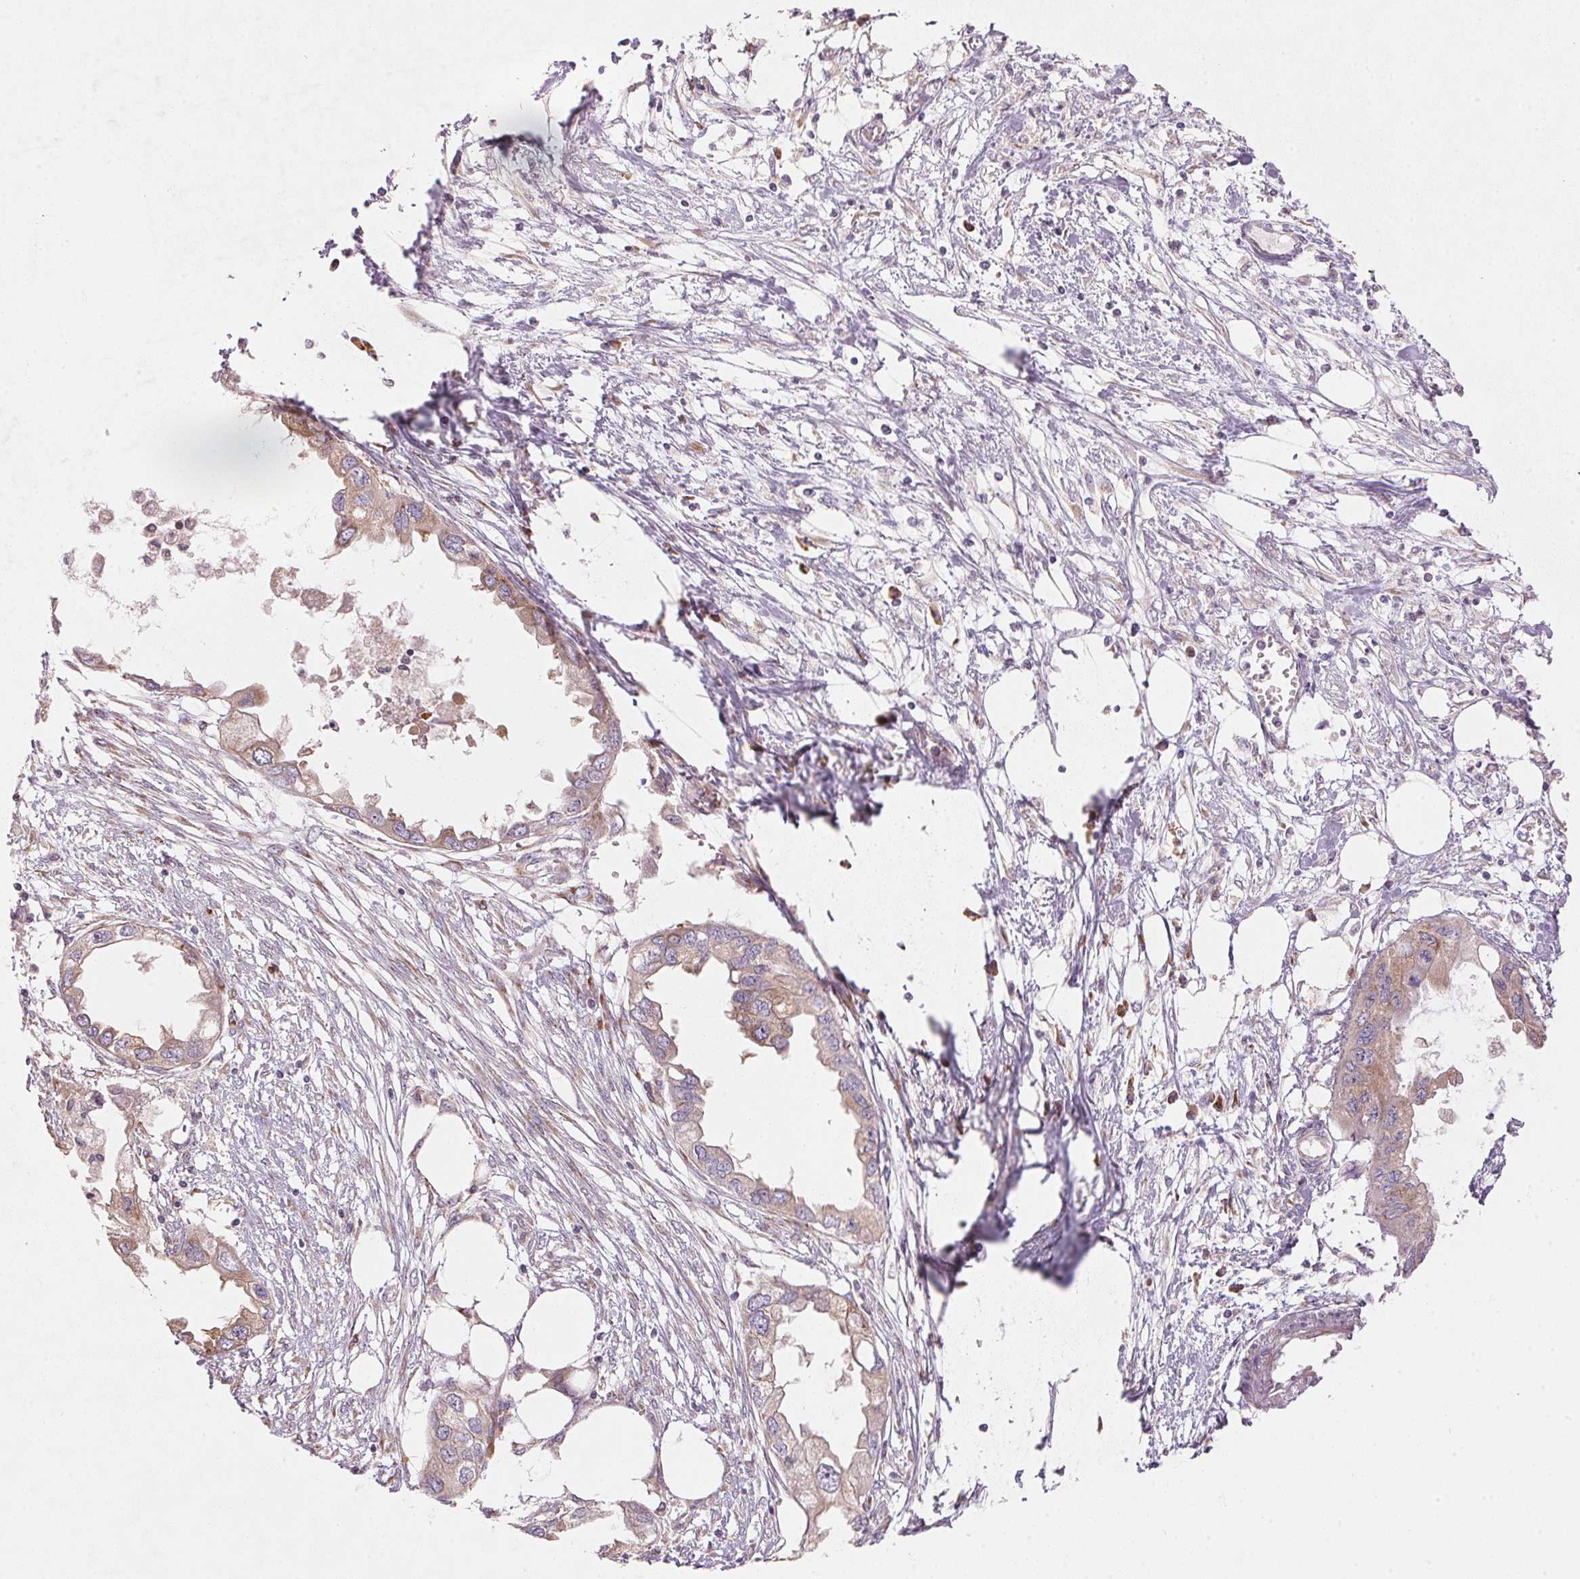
{"staining": {"intensity": "weak", "quantity": ">75%", "location": "cytoplasmic/membranous"}, "tissue": "endometrial cancer", "cell_type": "Tumor cells", "image_type": "cancer", "snomed": [{"axis": "morphology", "description": "Adenocarcinoma, NOS"}, {"axis": "morphology", "description": "Adenocarcinoma, metastatic, NOS"}, {"axis": "topography", "description": "Adipose tissue"}, {"axis": "topography", "description": "Endometrium"}], "caption": "Immunohistochemical staining of metastatic adenocarcinoma (endometrial) shows low levels of weak cytoplasmic/membranous protein staining in about >75% of tumor cells.", "gene": "BLOC1S2", "patient": {"sex": "female", "age": 67}}